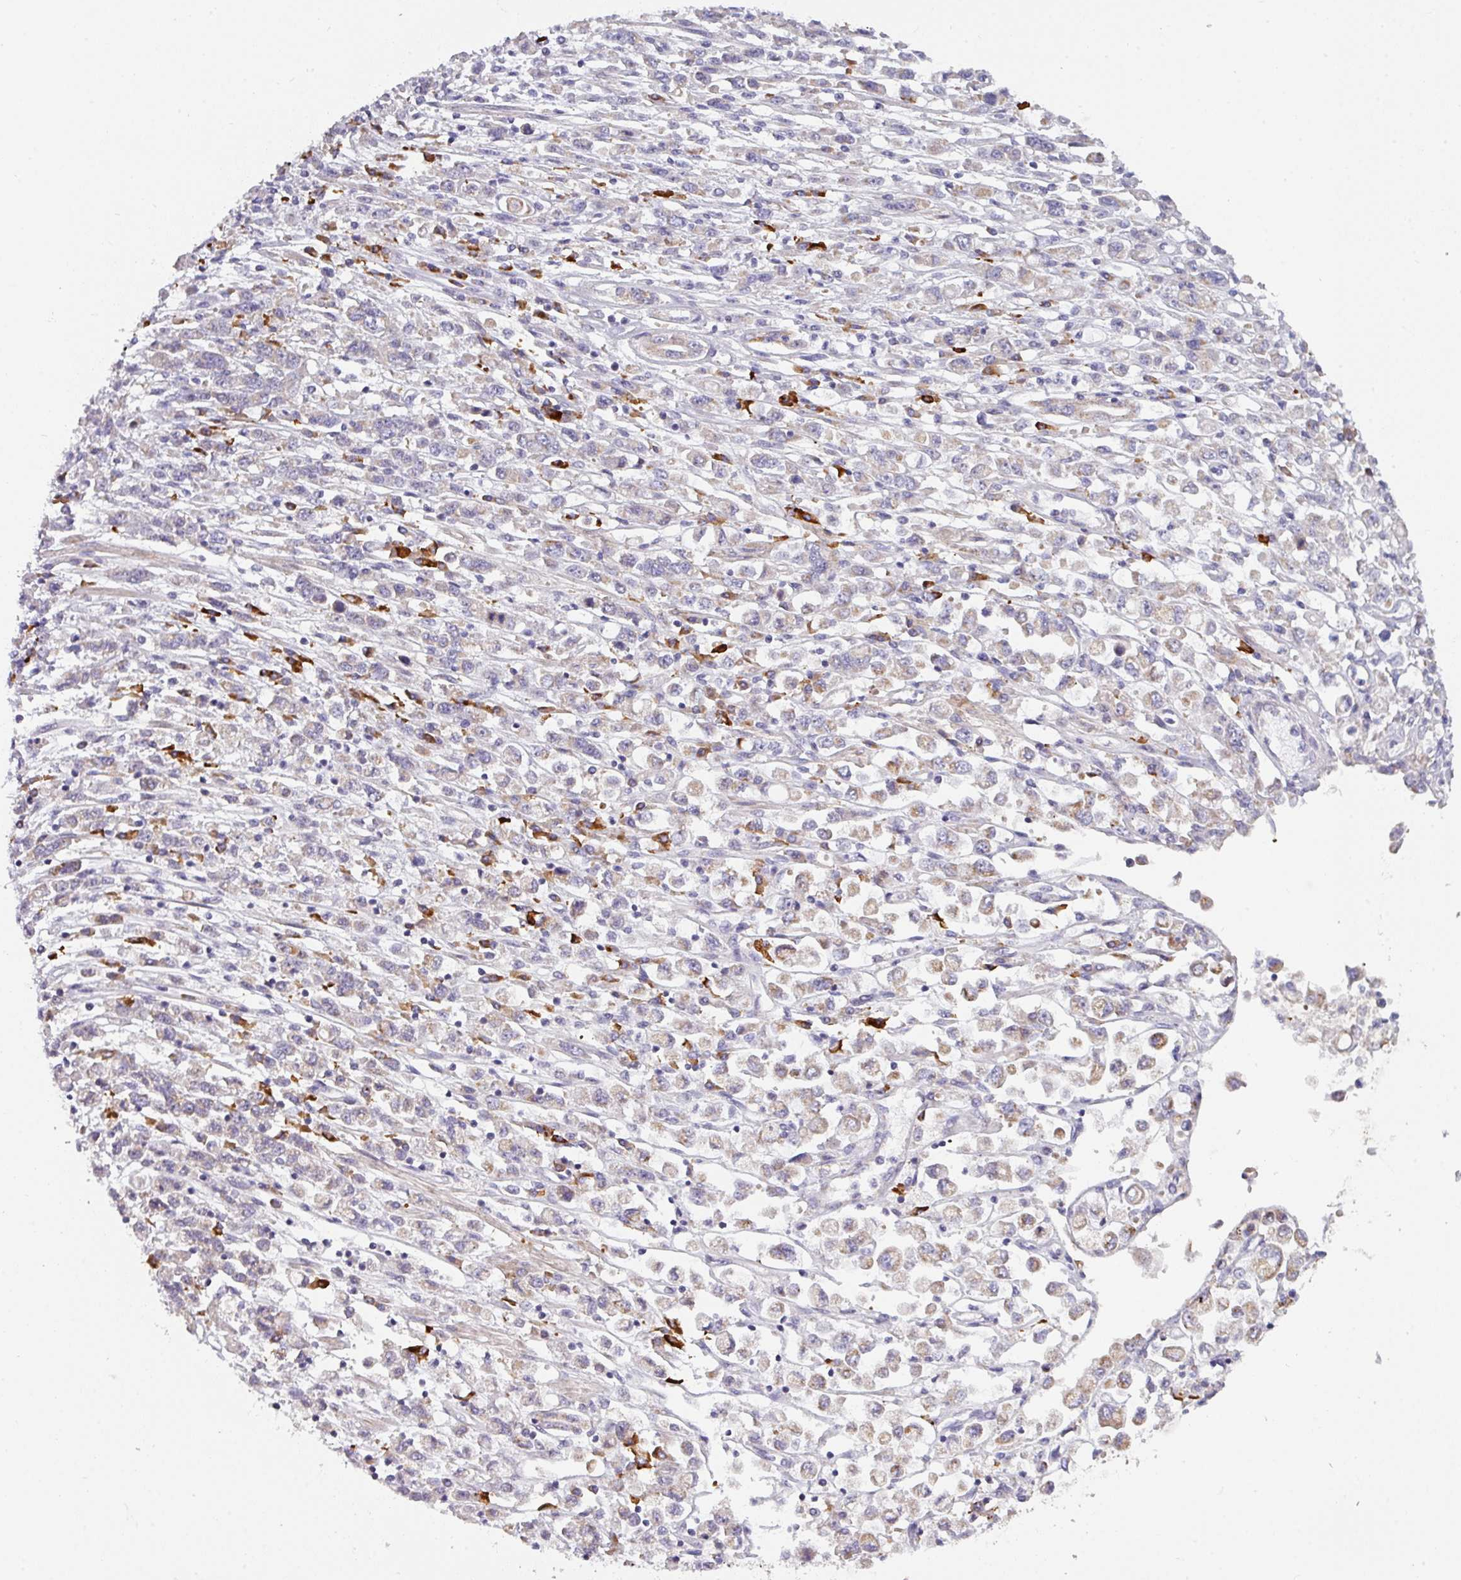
{"staining": {"intensity": "weak", "quantity": "25%-75%", "location": "cytoplasmic/membranous"}, "tissue": "stomach cancer", "cell_type": "Tumor cells", "image_type": "cancer", "snomed": [{"axis": "morphology", "description": "Adenocarcinoma, NOS"}, {"axis": "topography", "description": "Stomach"}], "caption": "High-power microscopy captured an immunohistochemistry image of stomach cancer (adenocarcinoma), revealing weak cytoplasmic/membranous positivity in about 25%-75% of tumor cells.", "gene": "C2orf68", "patient": {"sex": "female", "age": 76}}